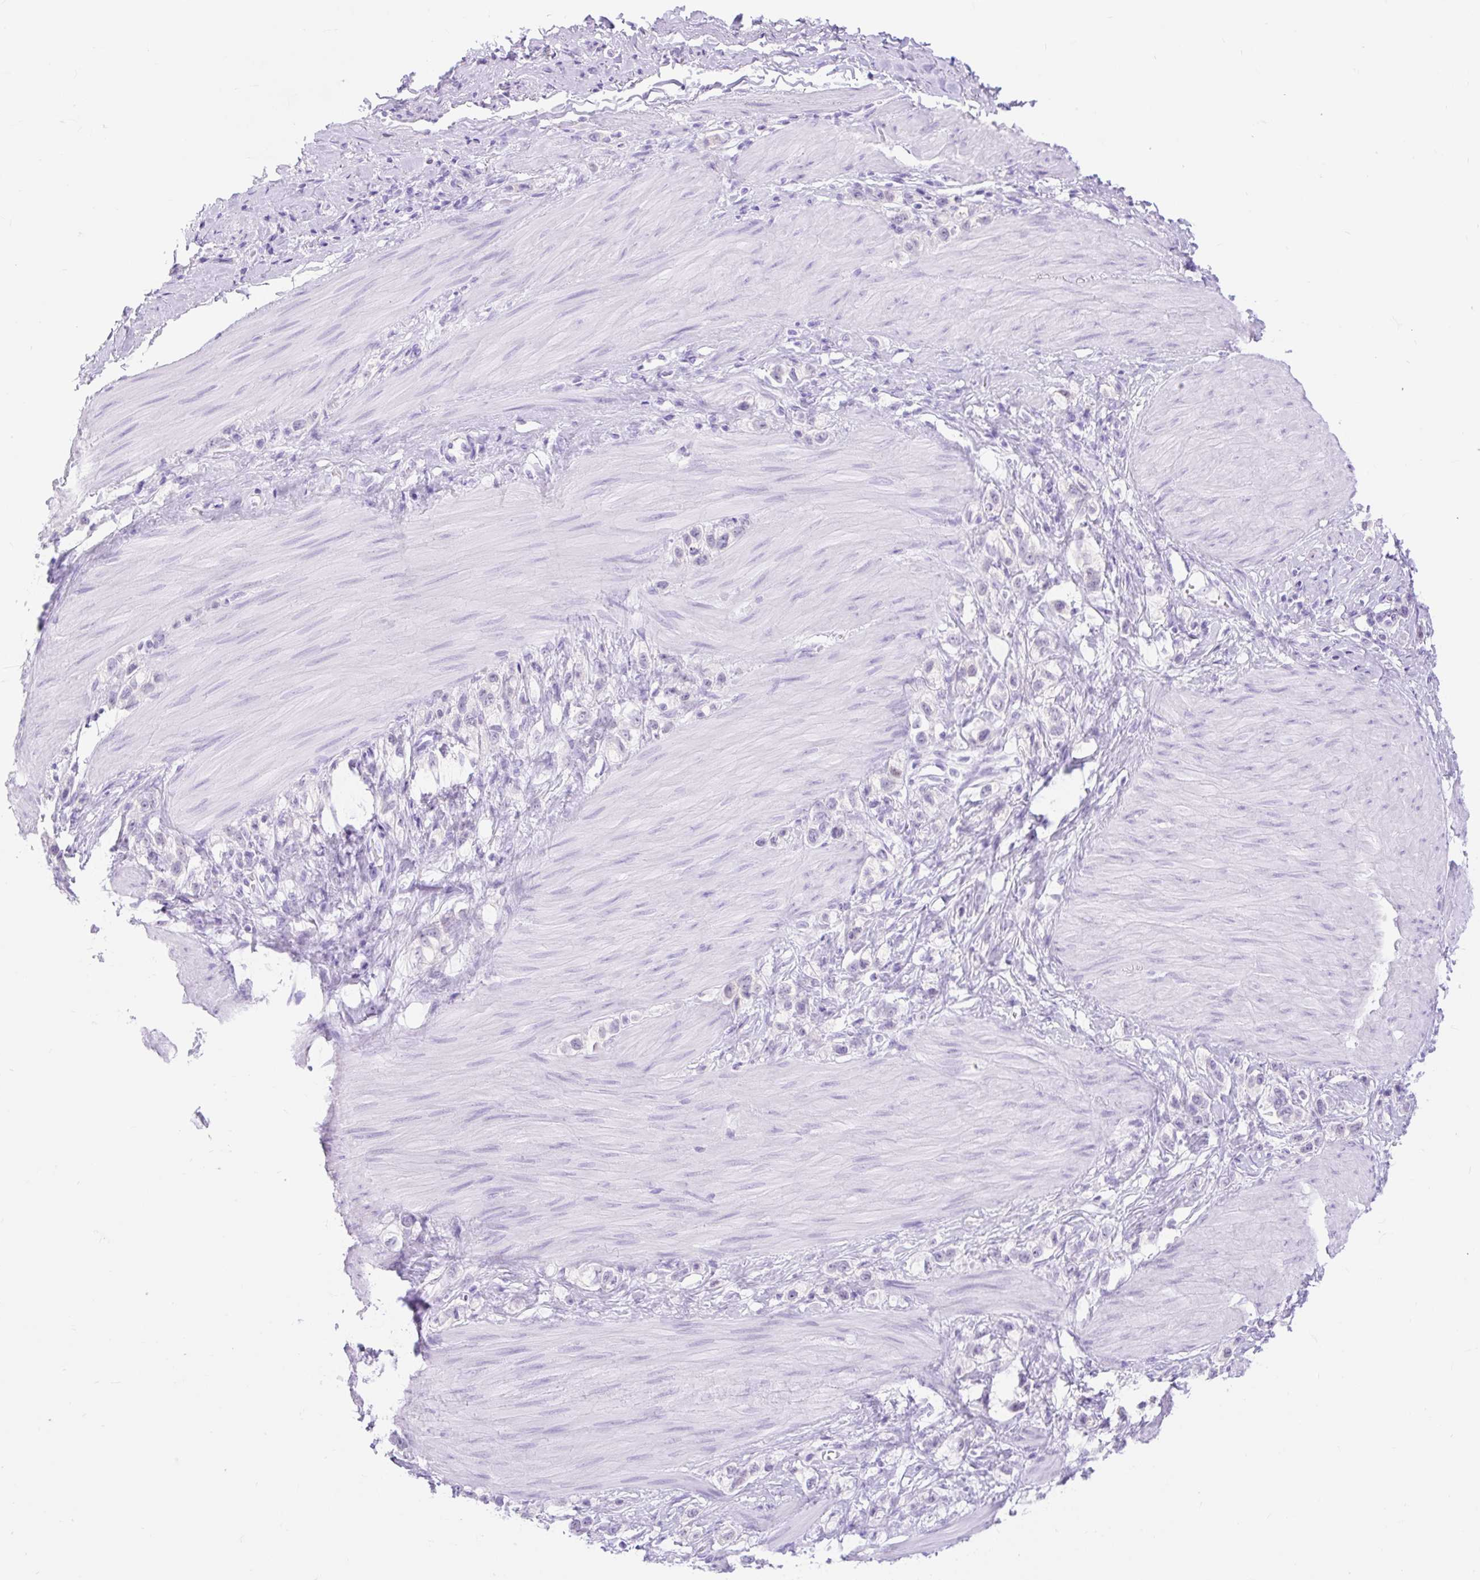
{"staining": {"intensity": "negative", "quantity": "none", "location": "none"}, "tissue": "stomach cancer", "cell_type": "Tumor cells", "image_type": "cancer", "snomed": [{"axis": "morphology", "description": "Adenocarcinoma, NOS"}, {"axis": "topography", "description": "Stomach"}], "caption": "A histopathology image of human stomach cancer is negative for staining in tumor cells.", "gene": "SLC25A40", "patient": {"sex": "female", "age": 65}}